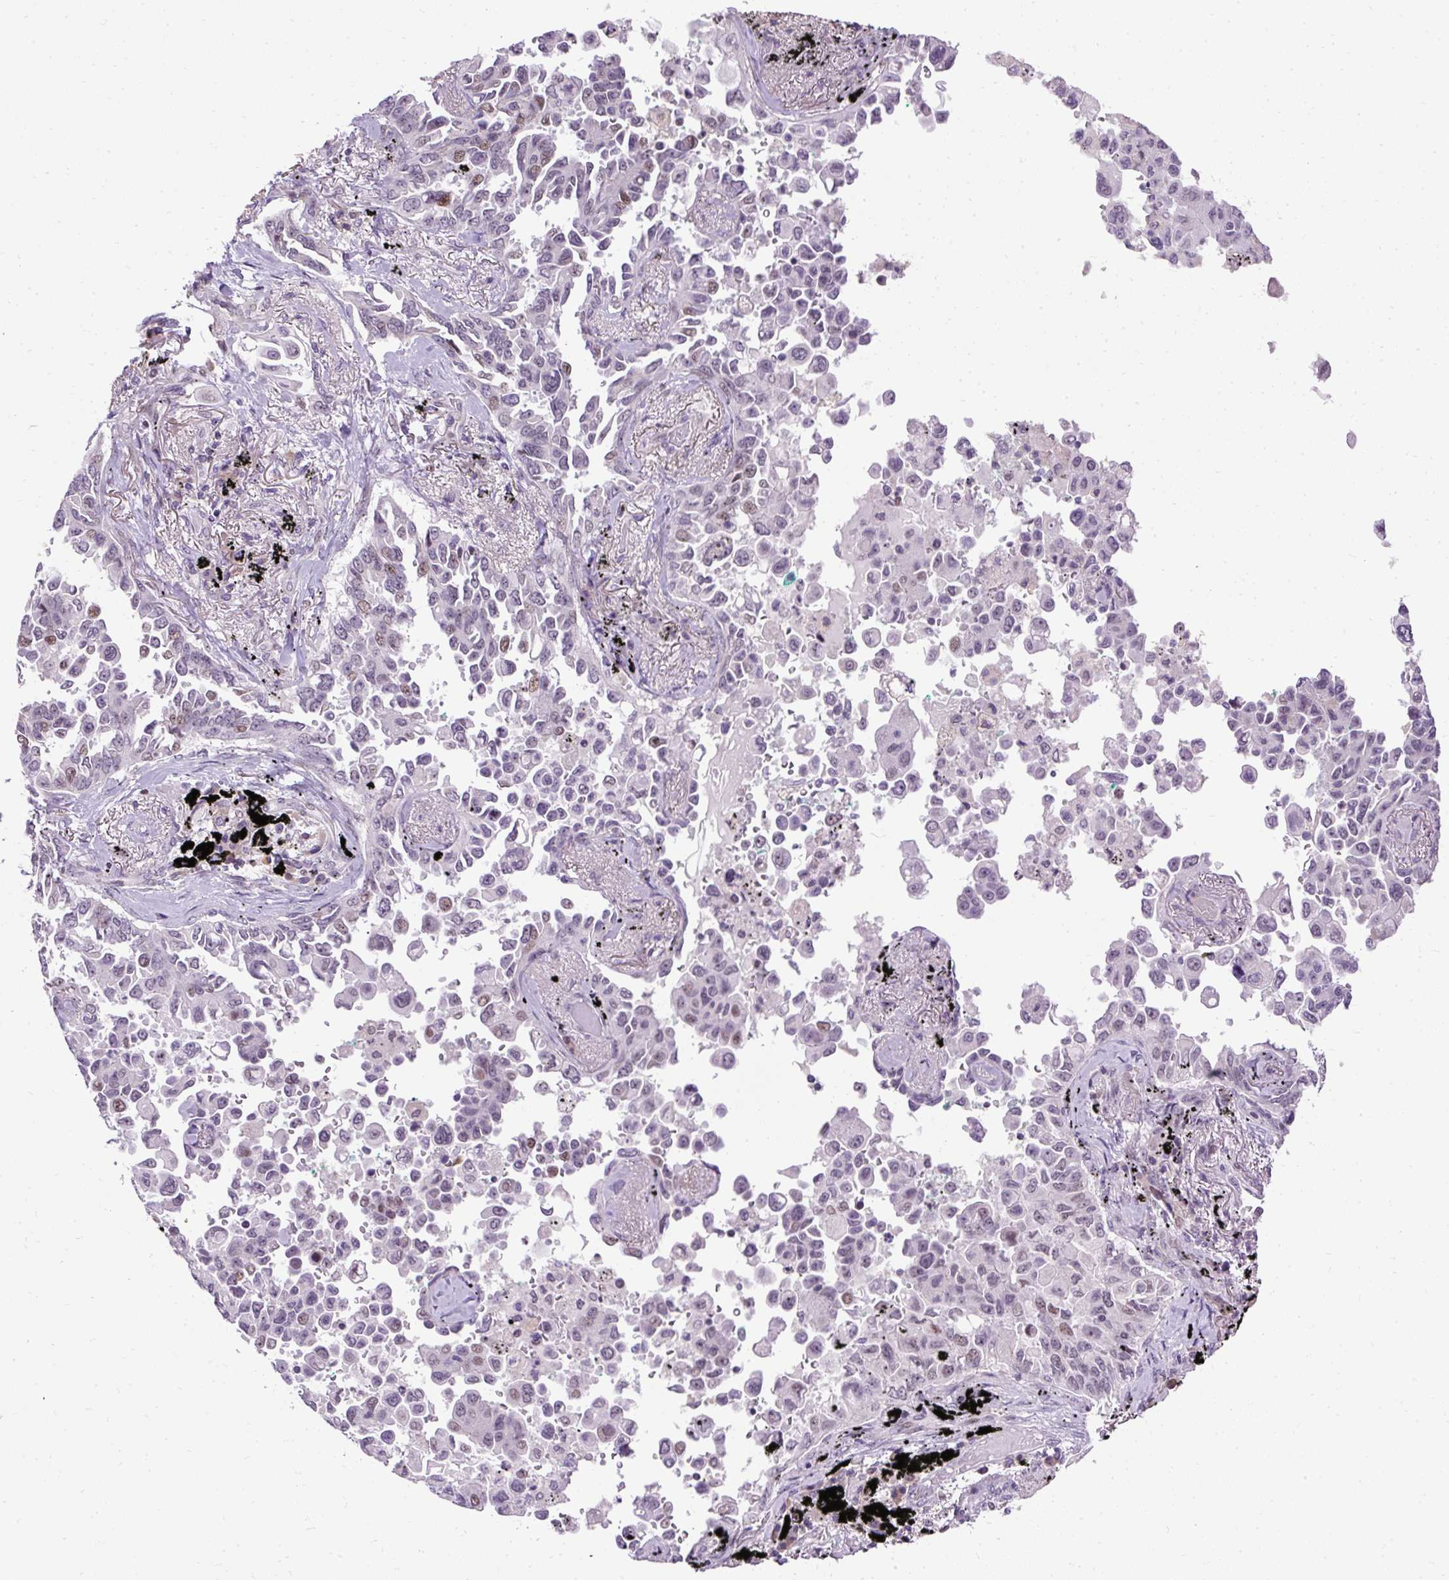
{"staining": {"intensity": "moderate", "quantity": "25%-75%", "location": "nuclear"}, "tissue": "lung cancer", "cell_type": "Tumor cells", "image_type": "cancer", "snomed": [{"axis": "morphology", "description": "Adenocarcinoma, NOS"}, {"axis": "topography", "description": "Lung"}], "caption": "Protein analysis of lung adenocarcinoma tissue displays moderate nuclear staining in approximately 25%-75% of tumor cells.", "gene": "ARHGEF18", "patient": {"sex": "female", "age": 67}}